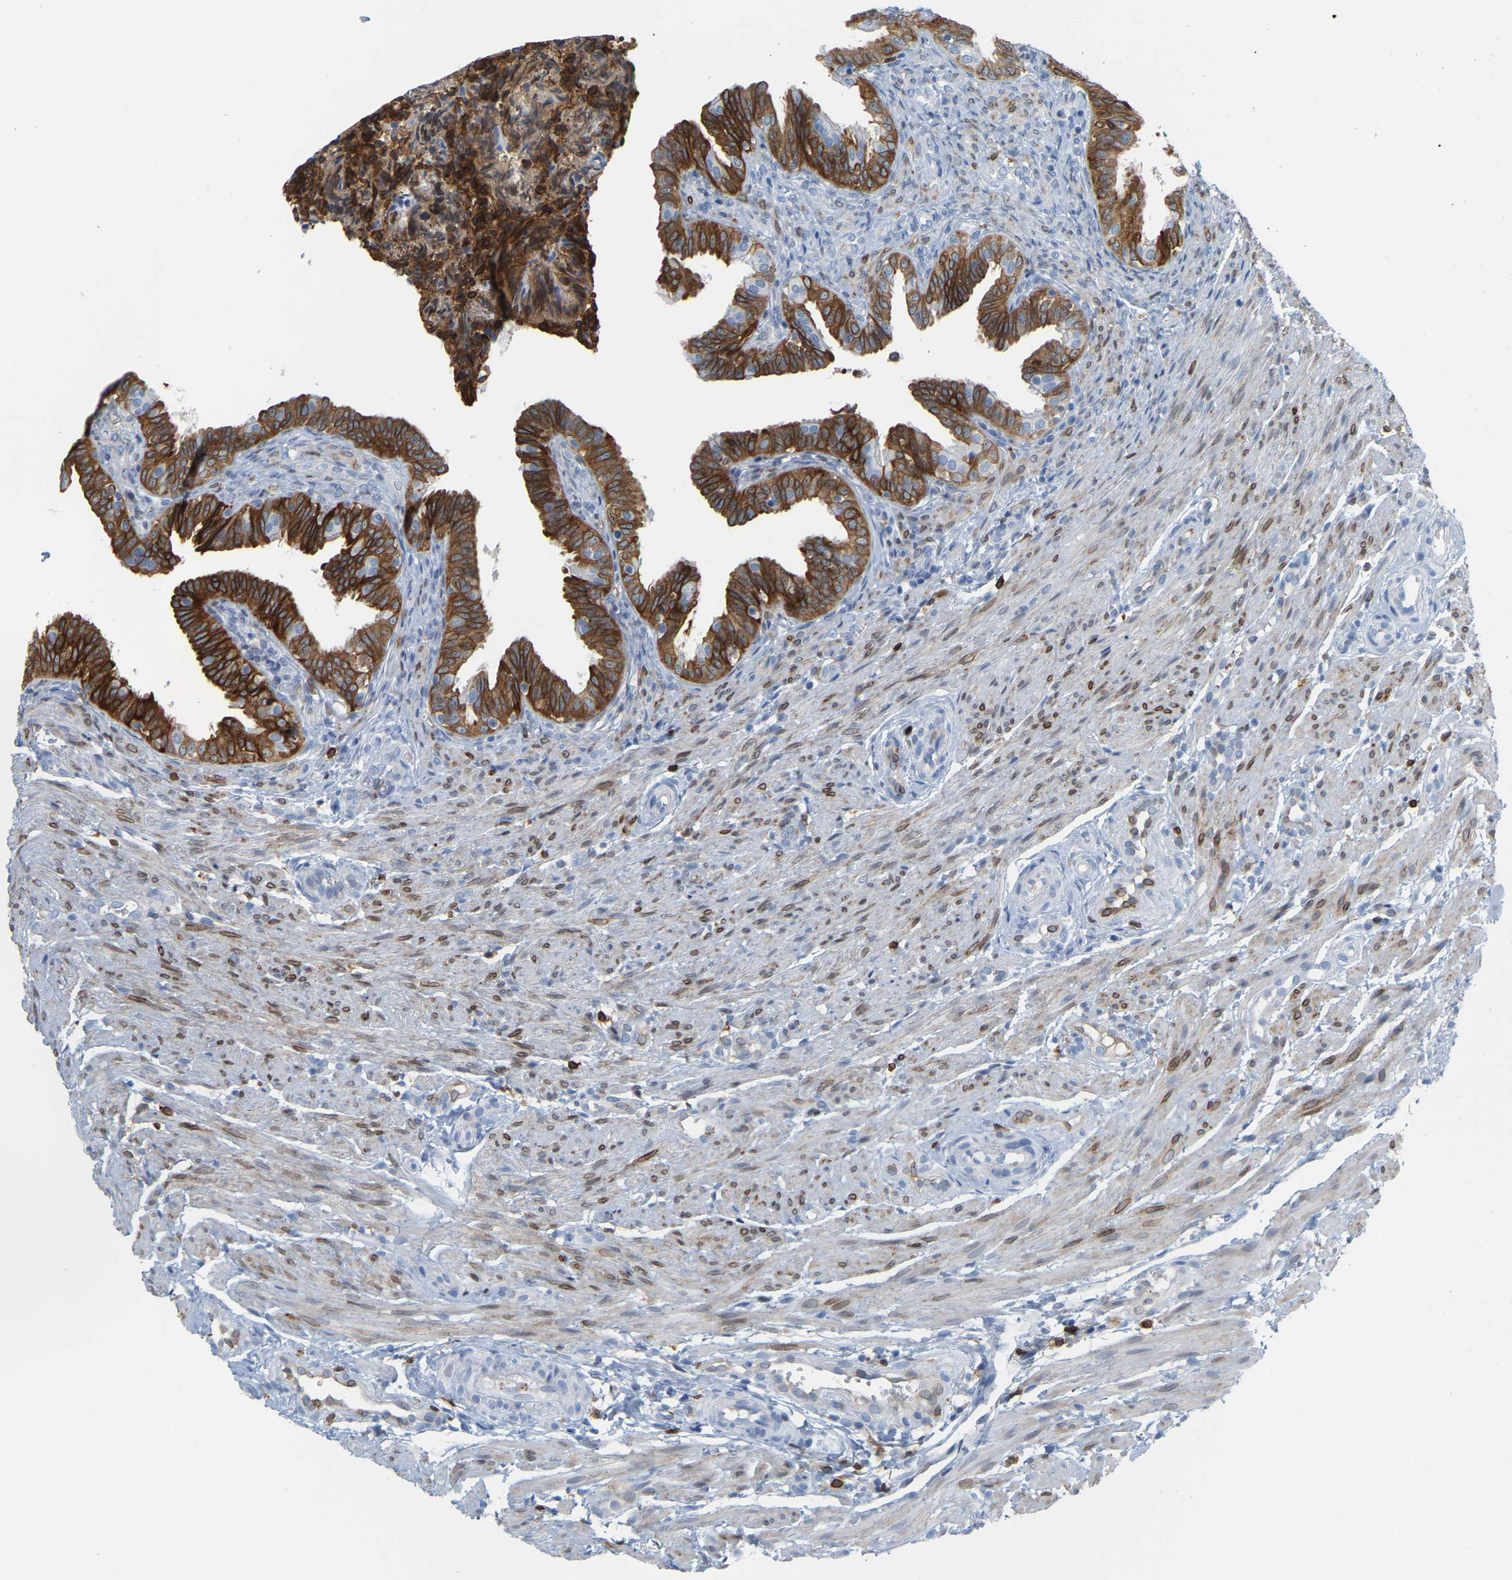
{"staining": {"intensity": "strong", "quantity": ">75%", "location": "cytoplasmic/membranous"}, "tissue": "fallopian tube", "cell_type": "Glandular cells", "image_type": "normal", "snomed": [{"axis": "morphology", "description": "Normal tissue, NOS"}, {"axis": "topography", "description": "Fallopian tube"}, {"axis": "topography", "description": "Placenta"}], "caption": "Fallopian tube stained with a brown dye reveals strong cytoplasmic/membranous positive staining in approximately >75% of glandular cells.", "gene": "PTGS1", "patient": {"sex": "female", "age": 34}}